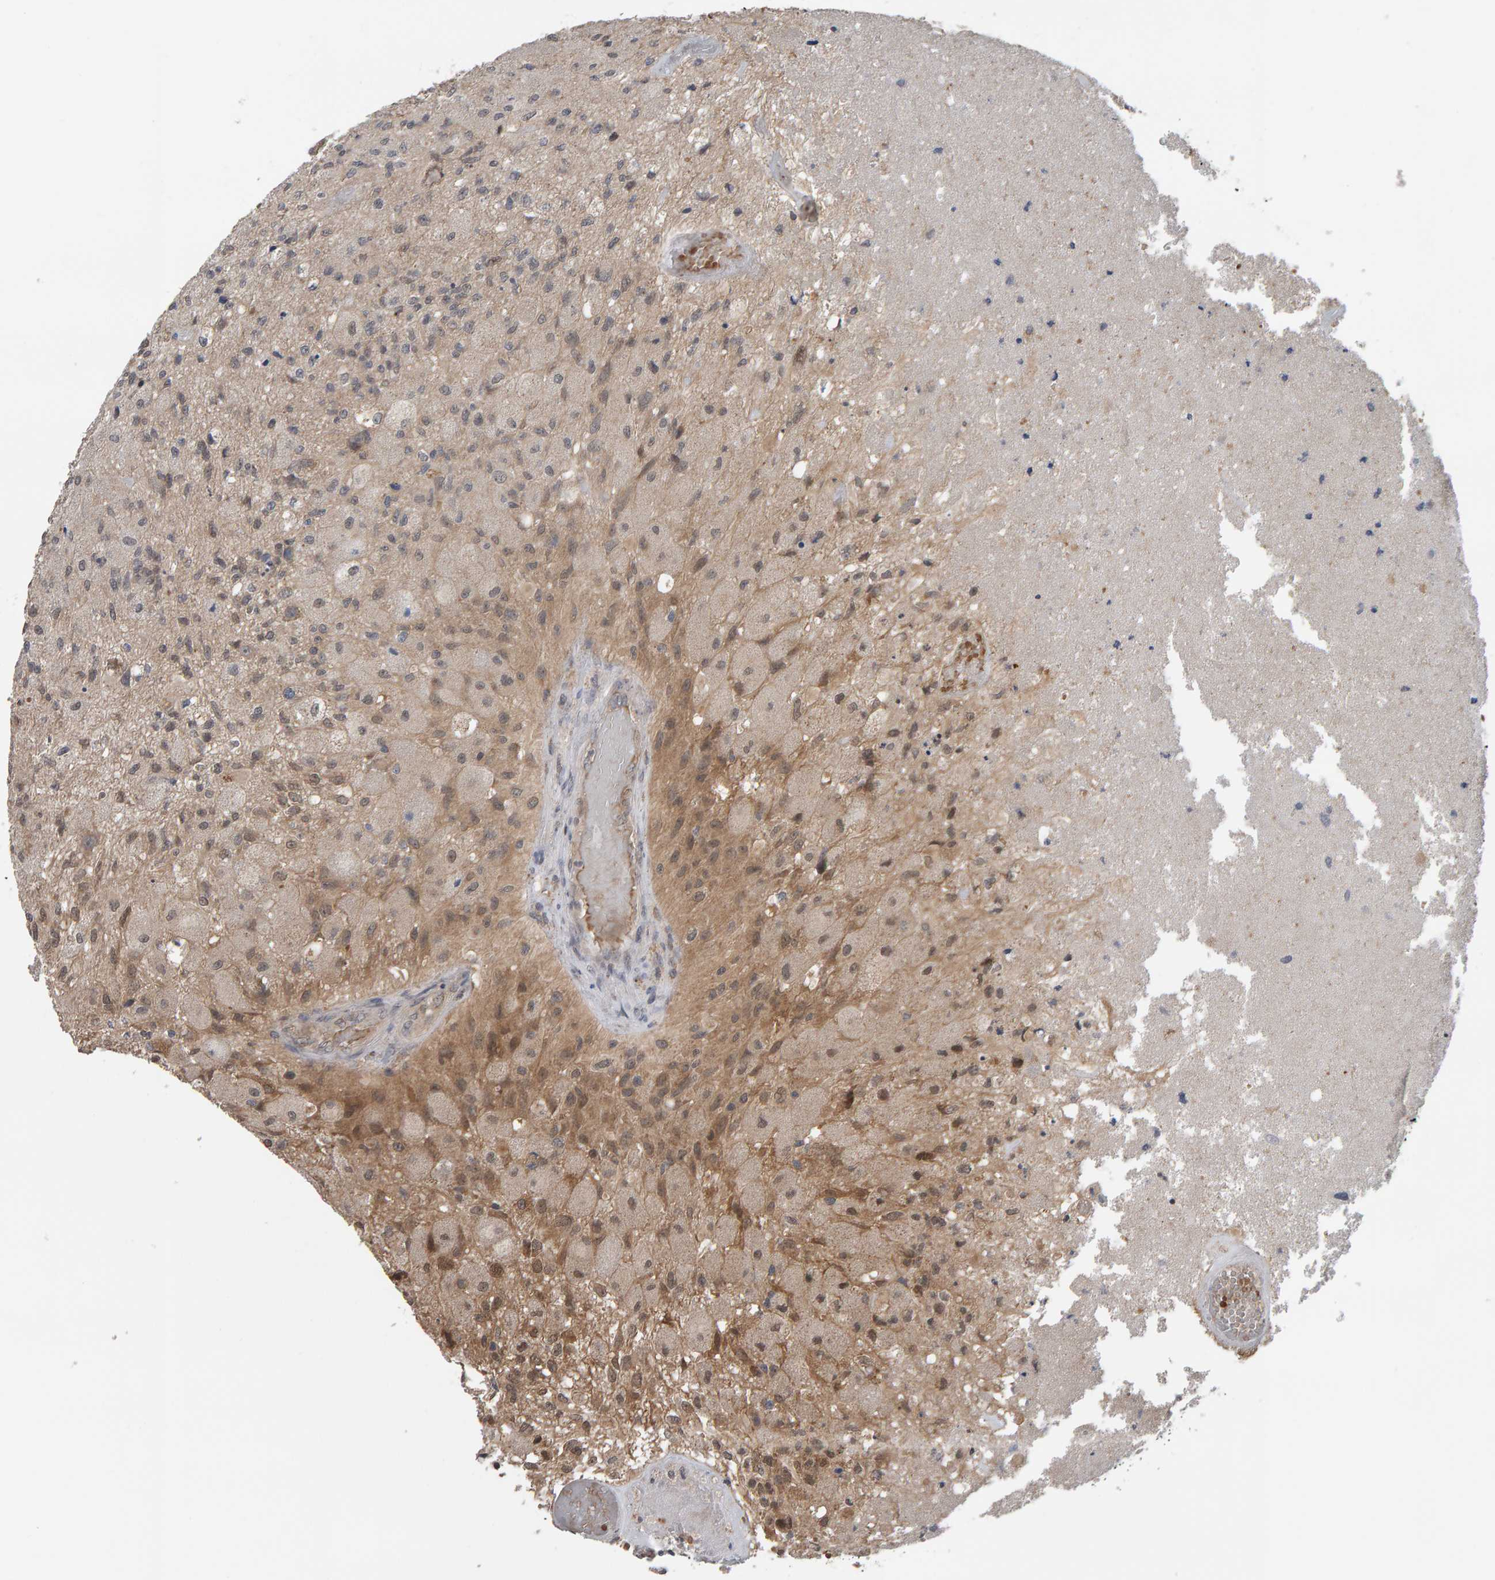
{"staining": {"intensity": "weak", "quantity": "<25%", "location": "nuclear"}, "tissue": "glioma", "cell_type": "Tumor cells", "image_type": "cancer", "snomed": [{"axis": "morphology", "description": "Normal tissue, NOS"}, {"axis": "morphology", "description": "Glioma, malignant, High grade"}, {"axis": "topography", "description": "Cerebral cortex"}], "caption": "Tumor cells are negative for brown protein staining in glioma. Nuclei are stained in blue.", "gene": "COASY", "patient": {"sex": "male", "age": 77}}